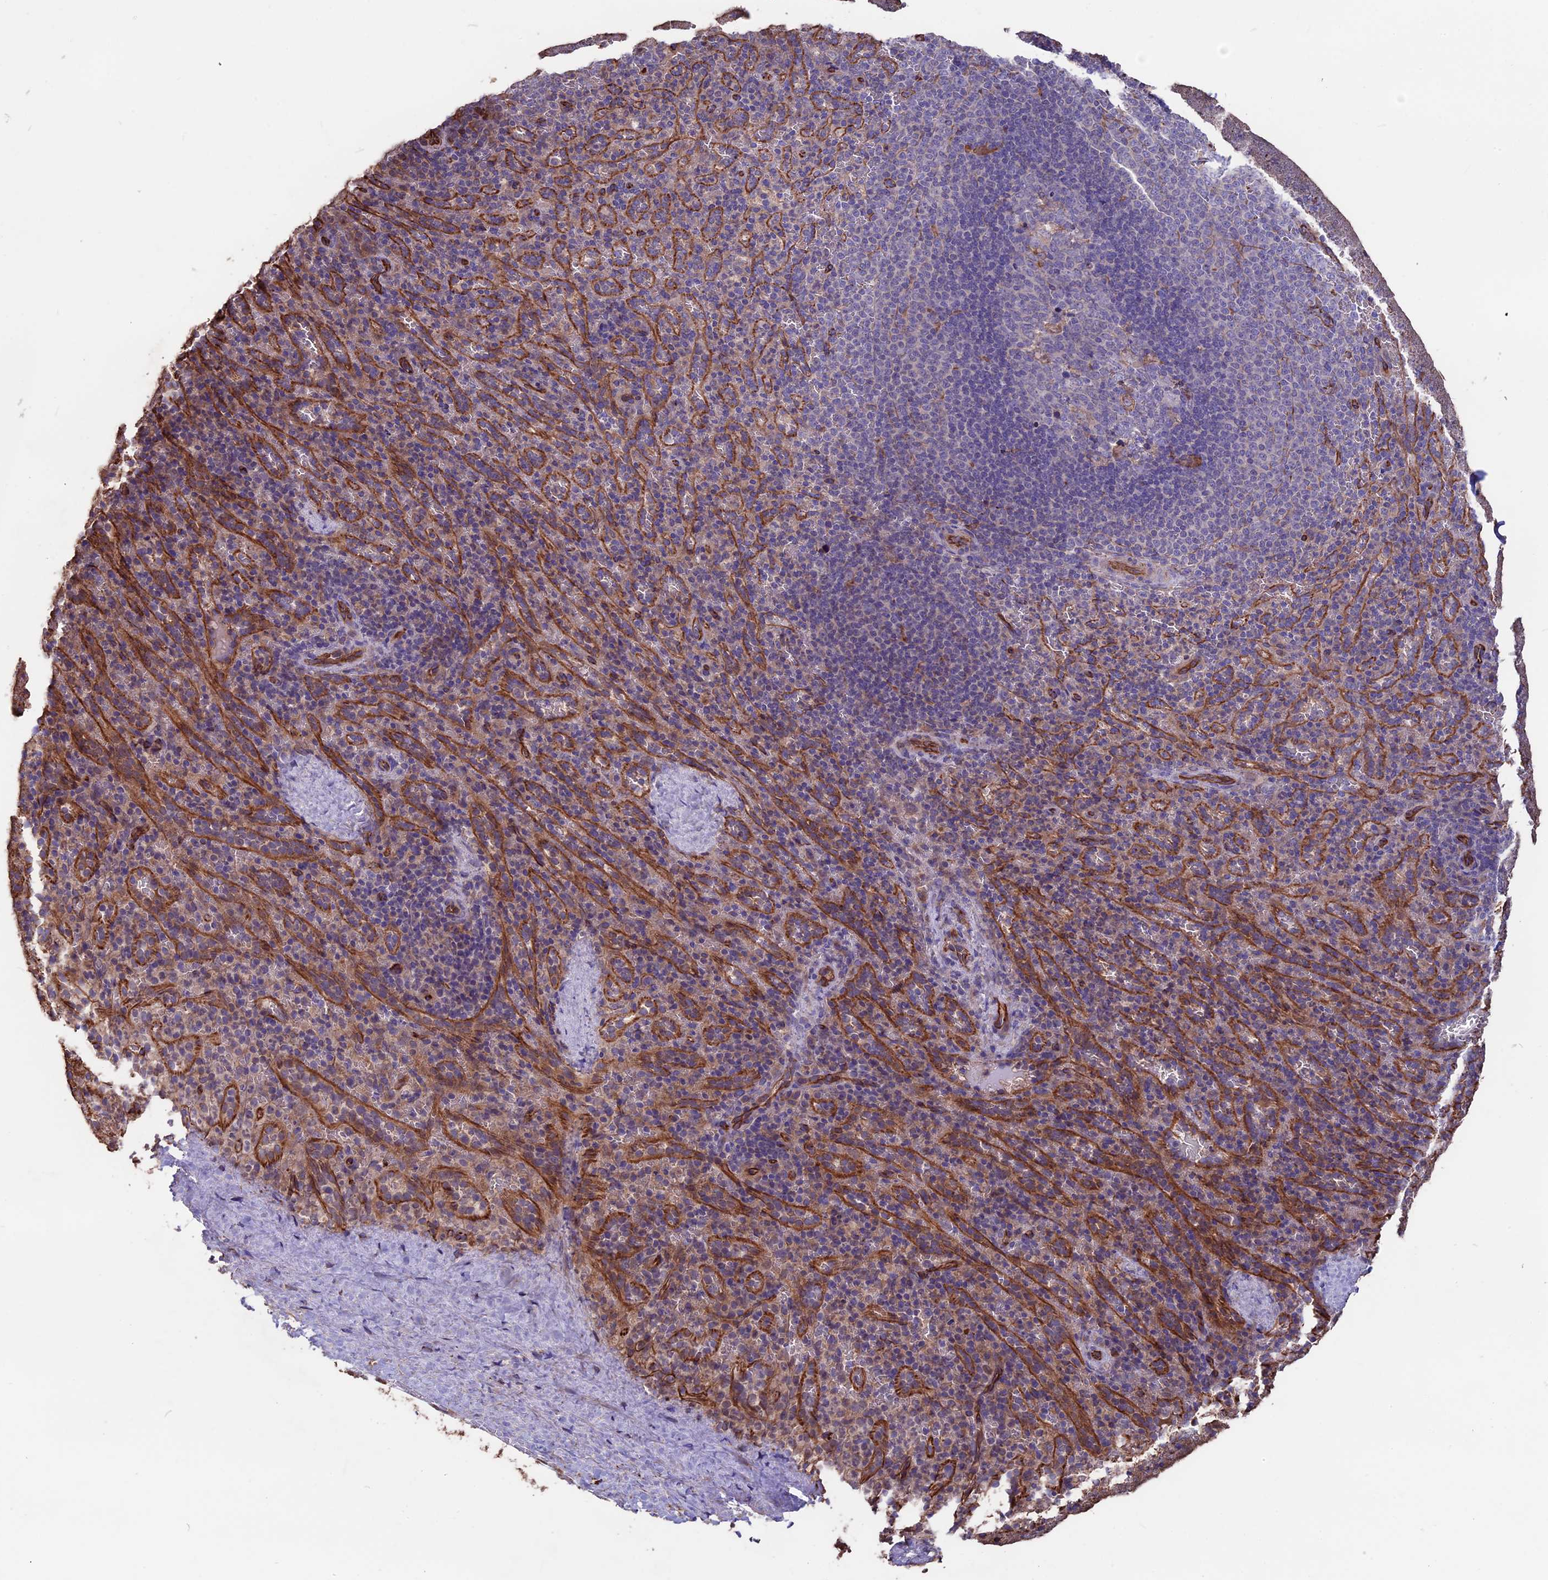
{"staining": {"intensity": "negative", "quantity": "none", "location": "none"}, "tissue": "spleen", "cell_type": "Cells in red pulp", "image_type": "normal", "snomed": [{"axis": "morphology", "description": "Normal tissue, NOS"}, {"axis": "topography", "description": "Spleen"}], "caption": "Immunohistochemistry (IHC) histopathology image of unremarkable spleen: human spleen stained with DAB demonstrates no significant protein staining in cells in red pulp.", "gene": "SEH1L", "patient": {"sex": "female", "age": 21}}